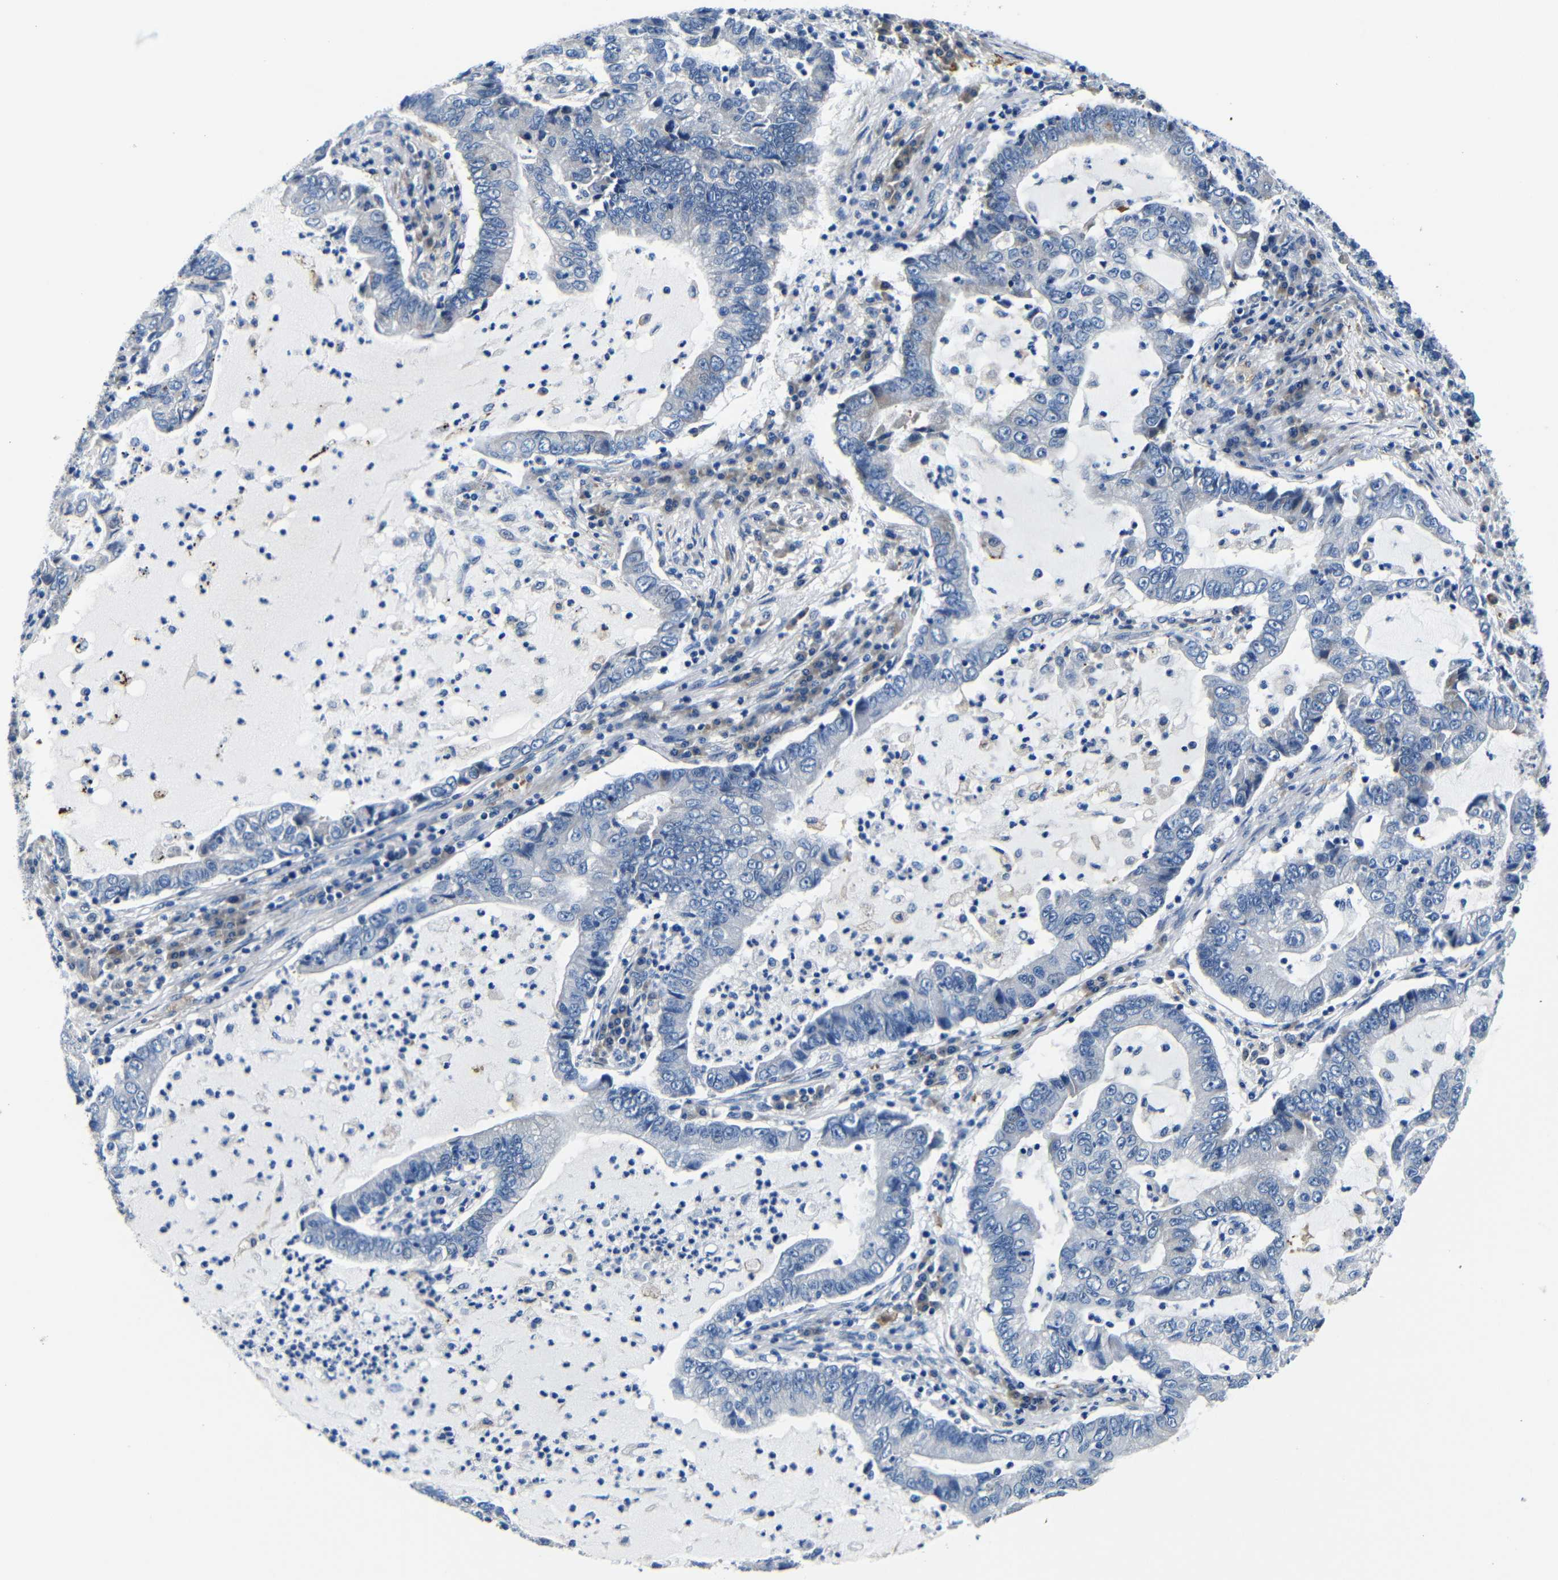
{"staining": {"intensity": "negative", "quantity": "none", "location": "none"}, "tissue": "lung cancer", "cell_type": "Tumor cells", "image_type": "cancer", "snomed": [{"axis": "morphology", "description": "Adenocarcinoma, NOS"}, {"axis": "topography", "description": "Lung"}], "caption": "Tumor cells show no significant staining in lung cancer (adenocarcinoma).", "gene": "TNFAIP1", "patient": {"sex": "female", "age": 51}}